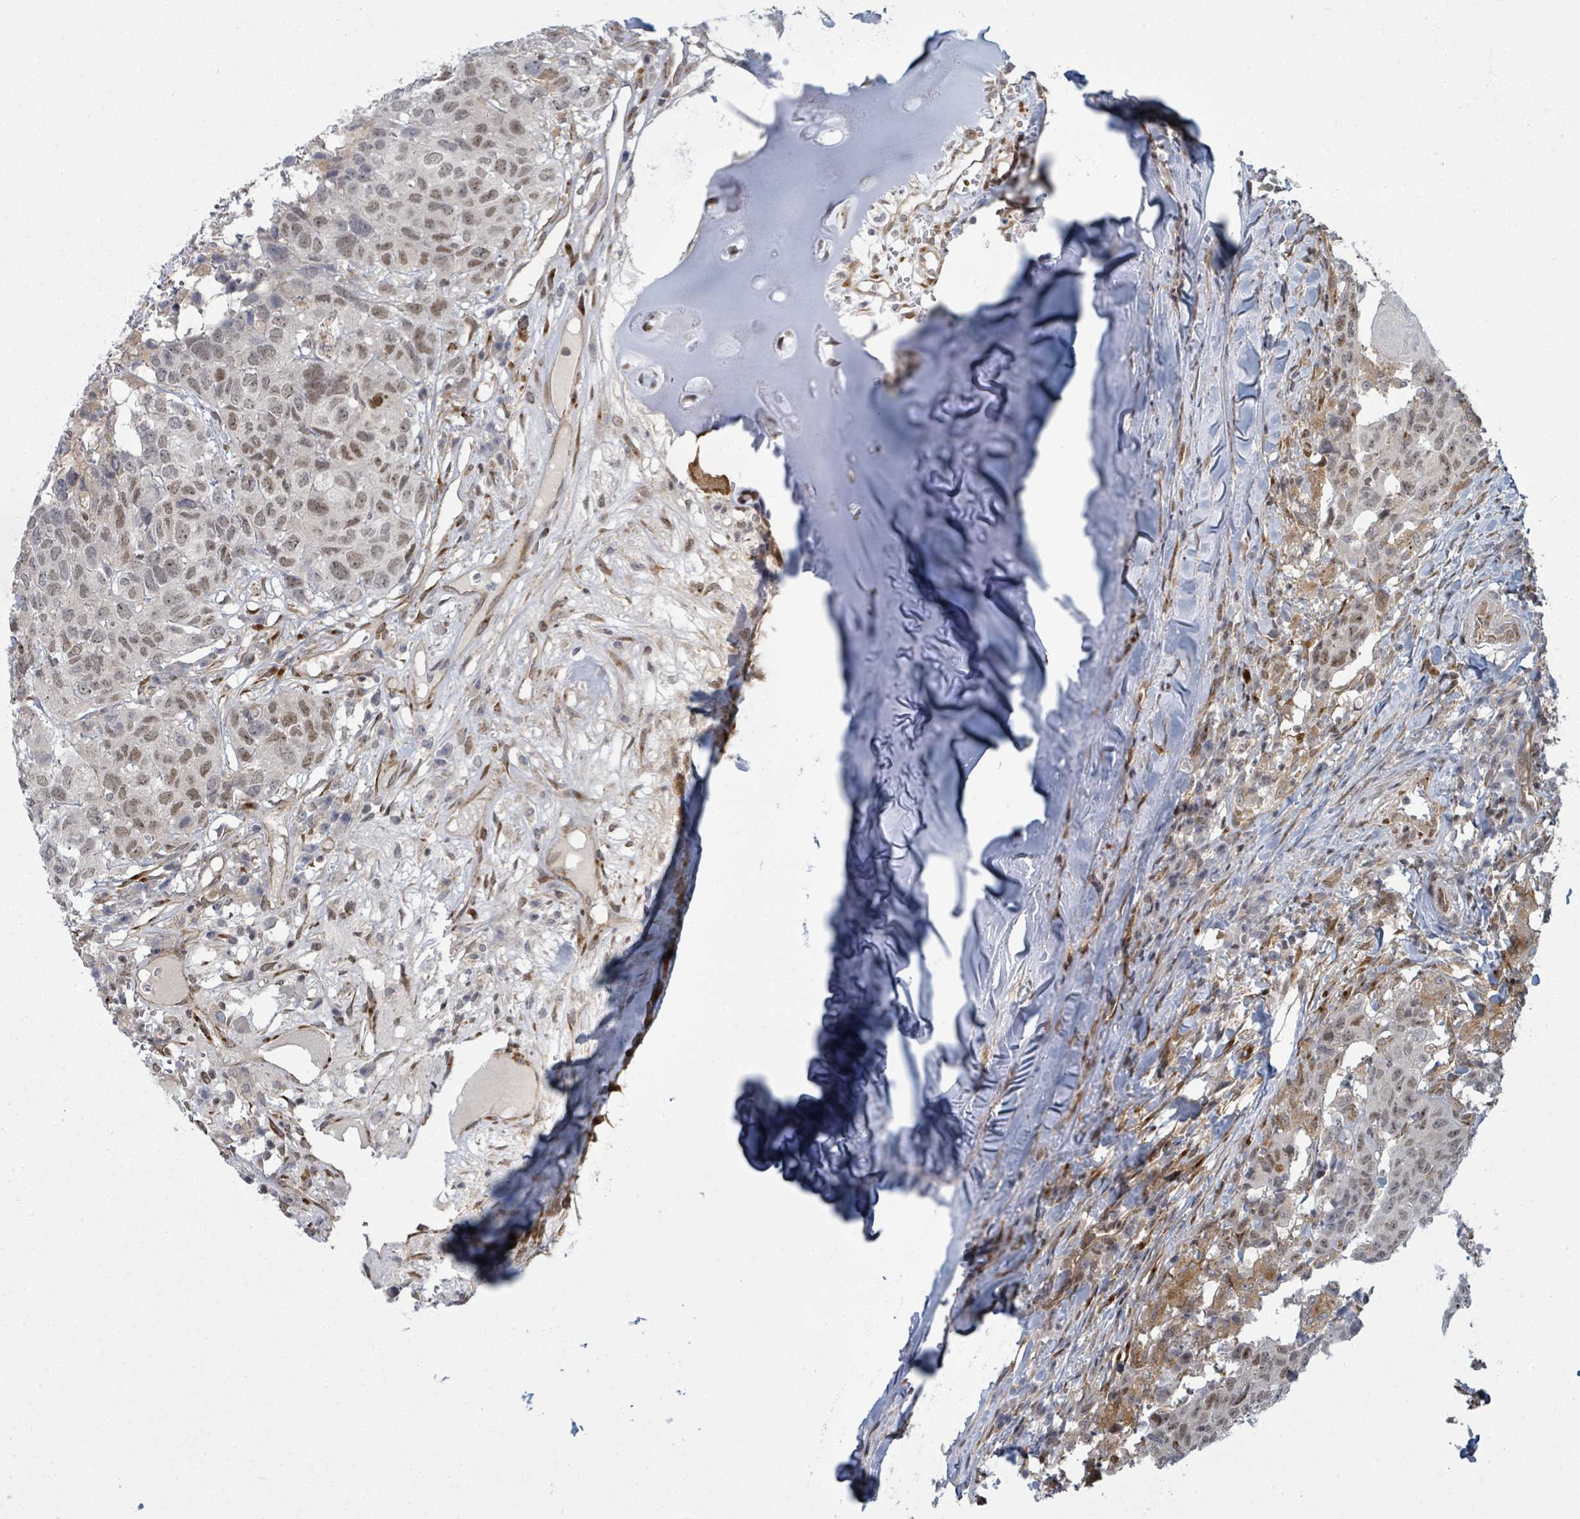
{"staining": {"intensity": "moderate", "quantity": "25%-75%", "location": "nuclear"}, "tissue": "head and neck cancer", "cell_type": "Tumor cells", "image_type": "cancer", "snomed": [{"axis": "morphology", "description": "Normal tissue, NOS"}, {"axis": "morphology", "description": "Squamous cell carcinoma, NOS"}, {"axis": "topography", "description": "Skeletal muscle"}, {"axis": "topography", "description": "Vascular tissue"}, {"axis": "topography", "description": "Peripheral nerve tissue"}, {"axis": "topography", "description": "Head-Neck"}], "caption": "Tumor cells reveal medium levels of moderate nuclear expression in about 25%-75% of cells in human head and neck cancer (squamous cell carcinoma).", "gene": "PSMG2", "patient": {"sex": "male", "age": 66}}